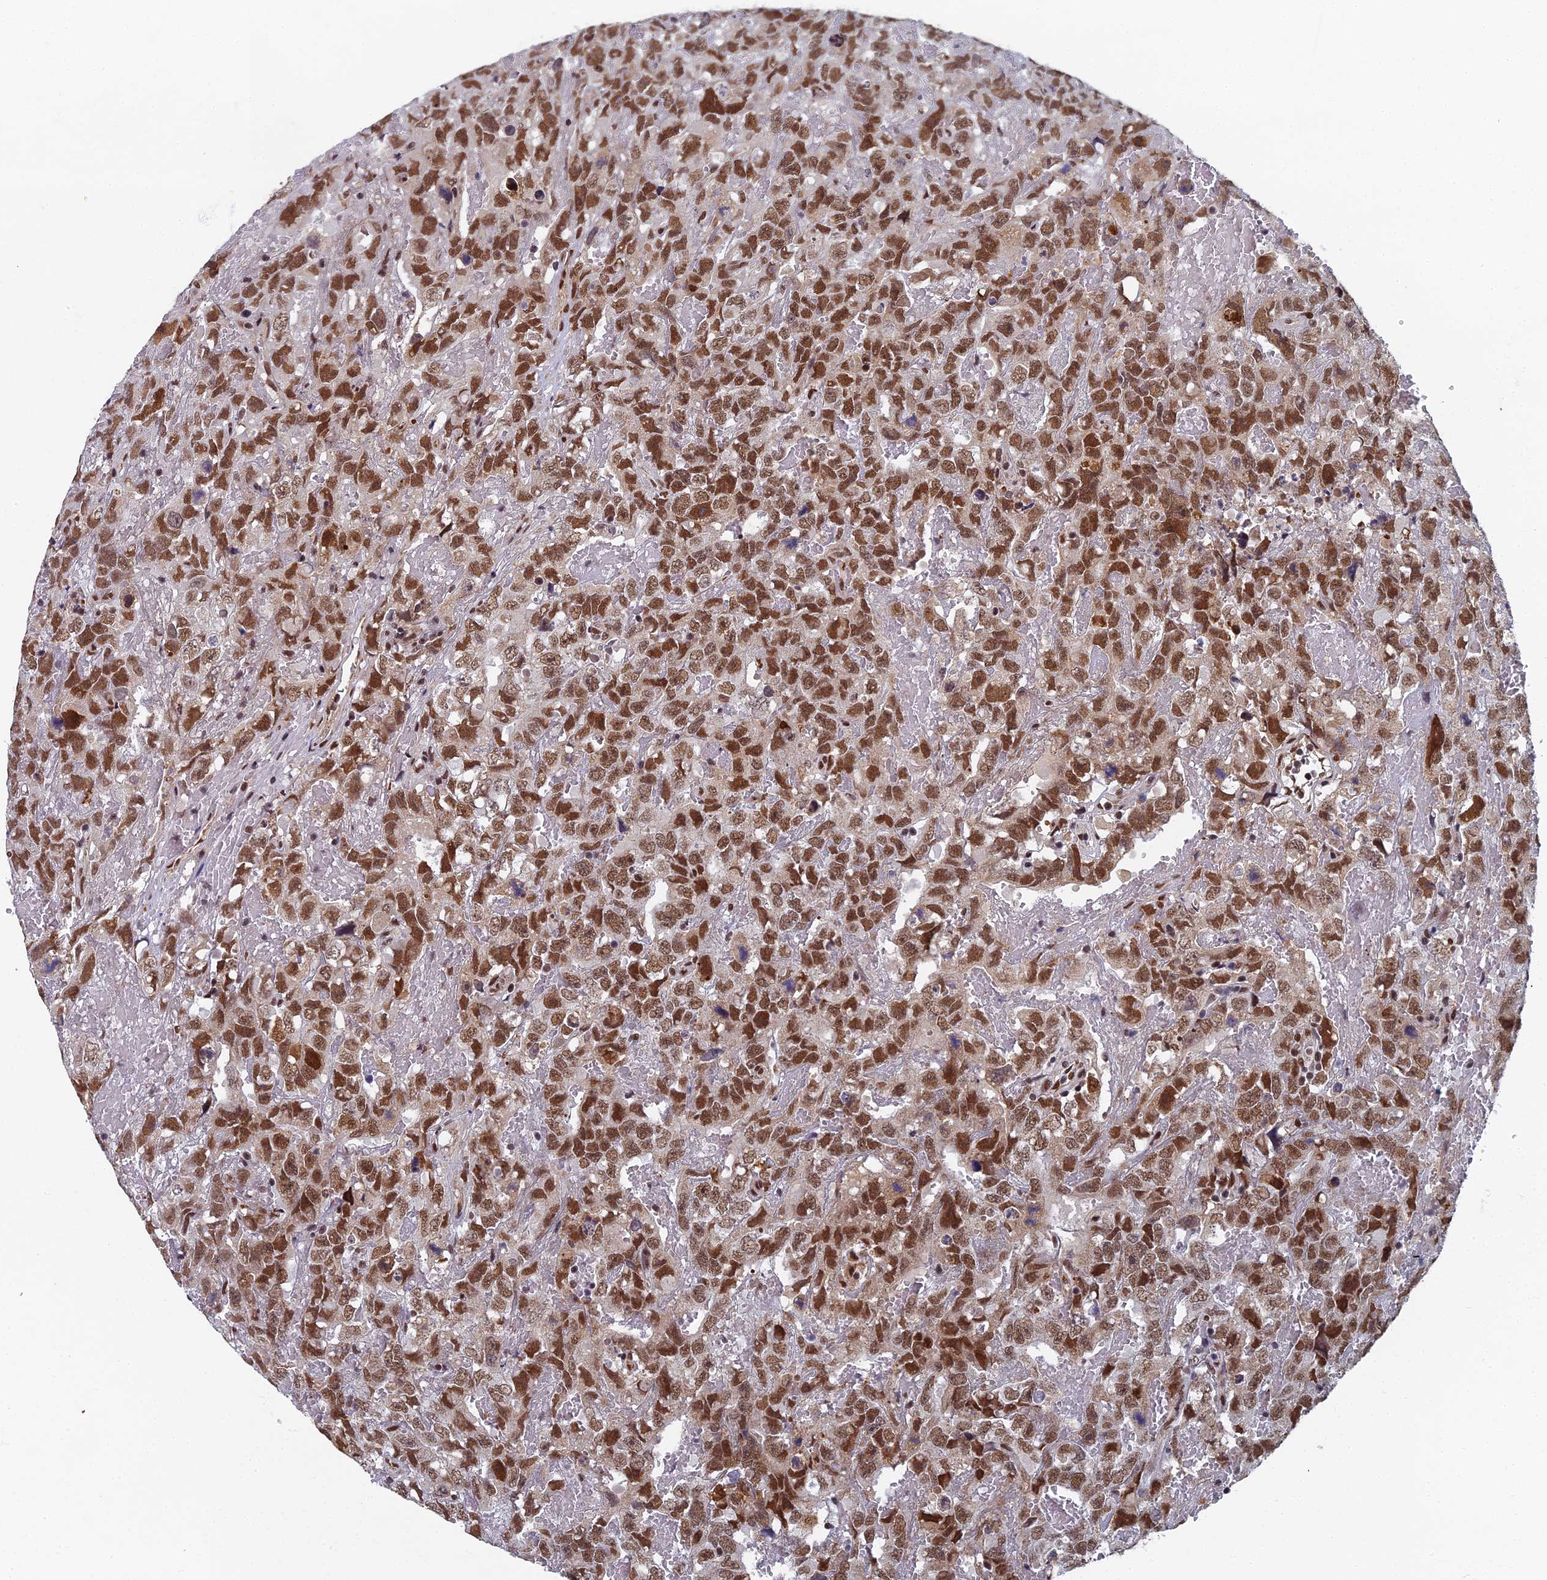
{"staining": {"intensity": "moderate", "quantity": ">75%", "location": "nuclear"}, "tissue": "testis cancer", "cell_type": "Tumor cells", "image_type": "cancer", "snomed": [{"axis": "morphology", "description": "Carcinoma, Embryonal, NOS"}, {"axis": "topography", "description": "Testis"}], "caption": "An image showing moderate nuclear expression in approximately >75% of tumor cells in testis embryonal carcinoma, as visualized by brown immunohistochemical staining.", "gene": "TAF13", "patient": {"sex": "male", "age": 45}}